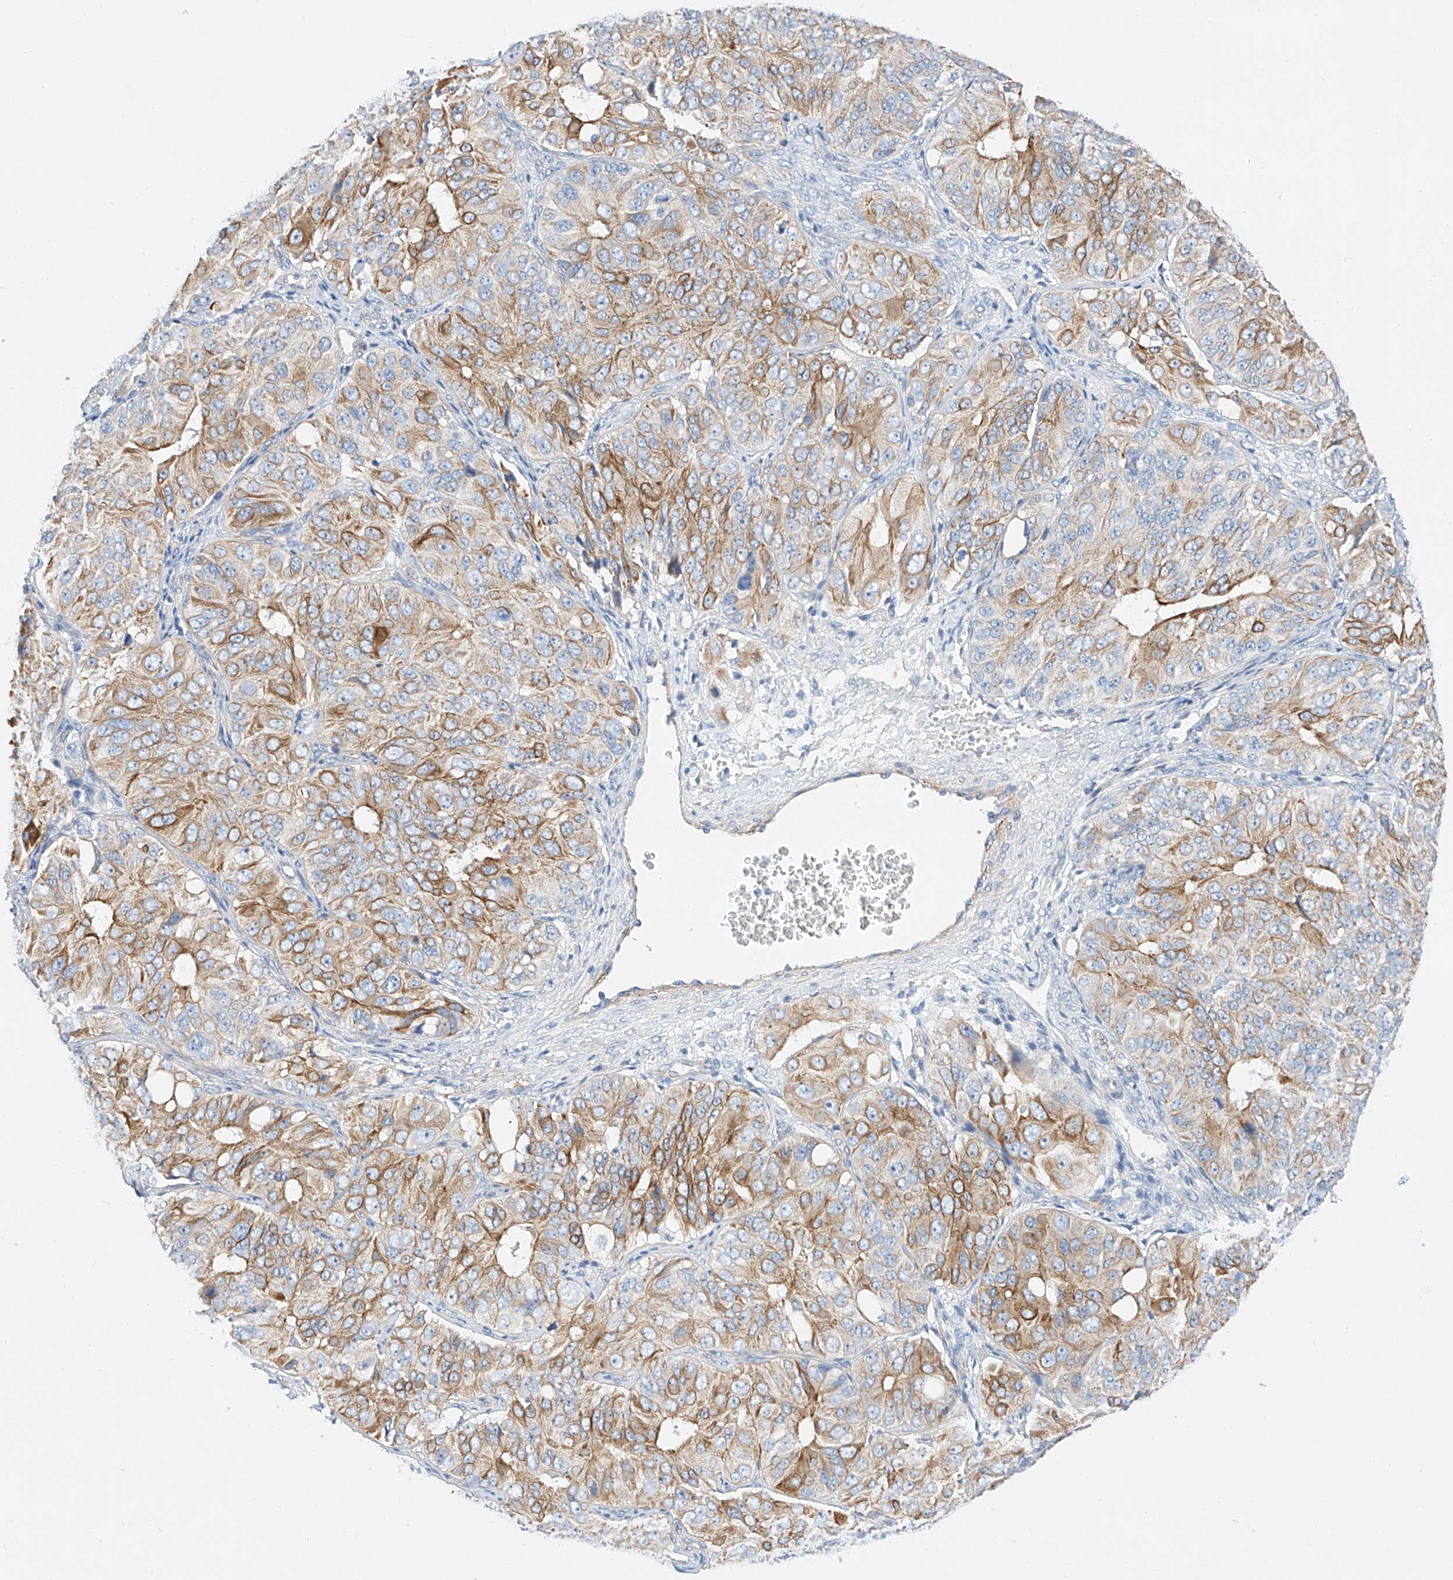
{"staining": {"intensity": "moderate", "quantity": "25%-75%", "location": "cytoplasmic/membranous"}, "tissue": "ovarian cancer", "cell_type": "Tumor cells", "image_type": "cancer", "snomed": [{"axis": "morphology", "description": "Carcinoma, endometroid"}, {"axis": "topography", "description": "Ovary"}], "caption": "Immunohistochemical staining of ovarian endometroid carcinoma reveals medium levels of moderate cytoplasmic/membranous staining in approximately 25%-75% of tumor cells.", "gene": "SBSPON", "patient": {"sex": "female", "age": 51}}